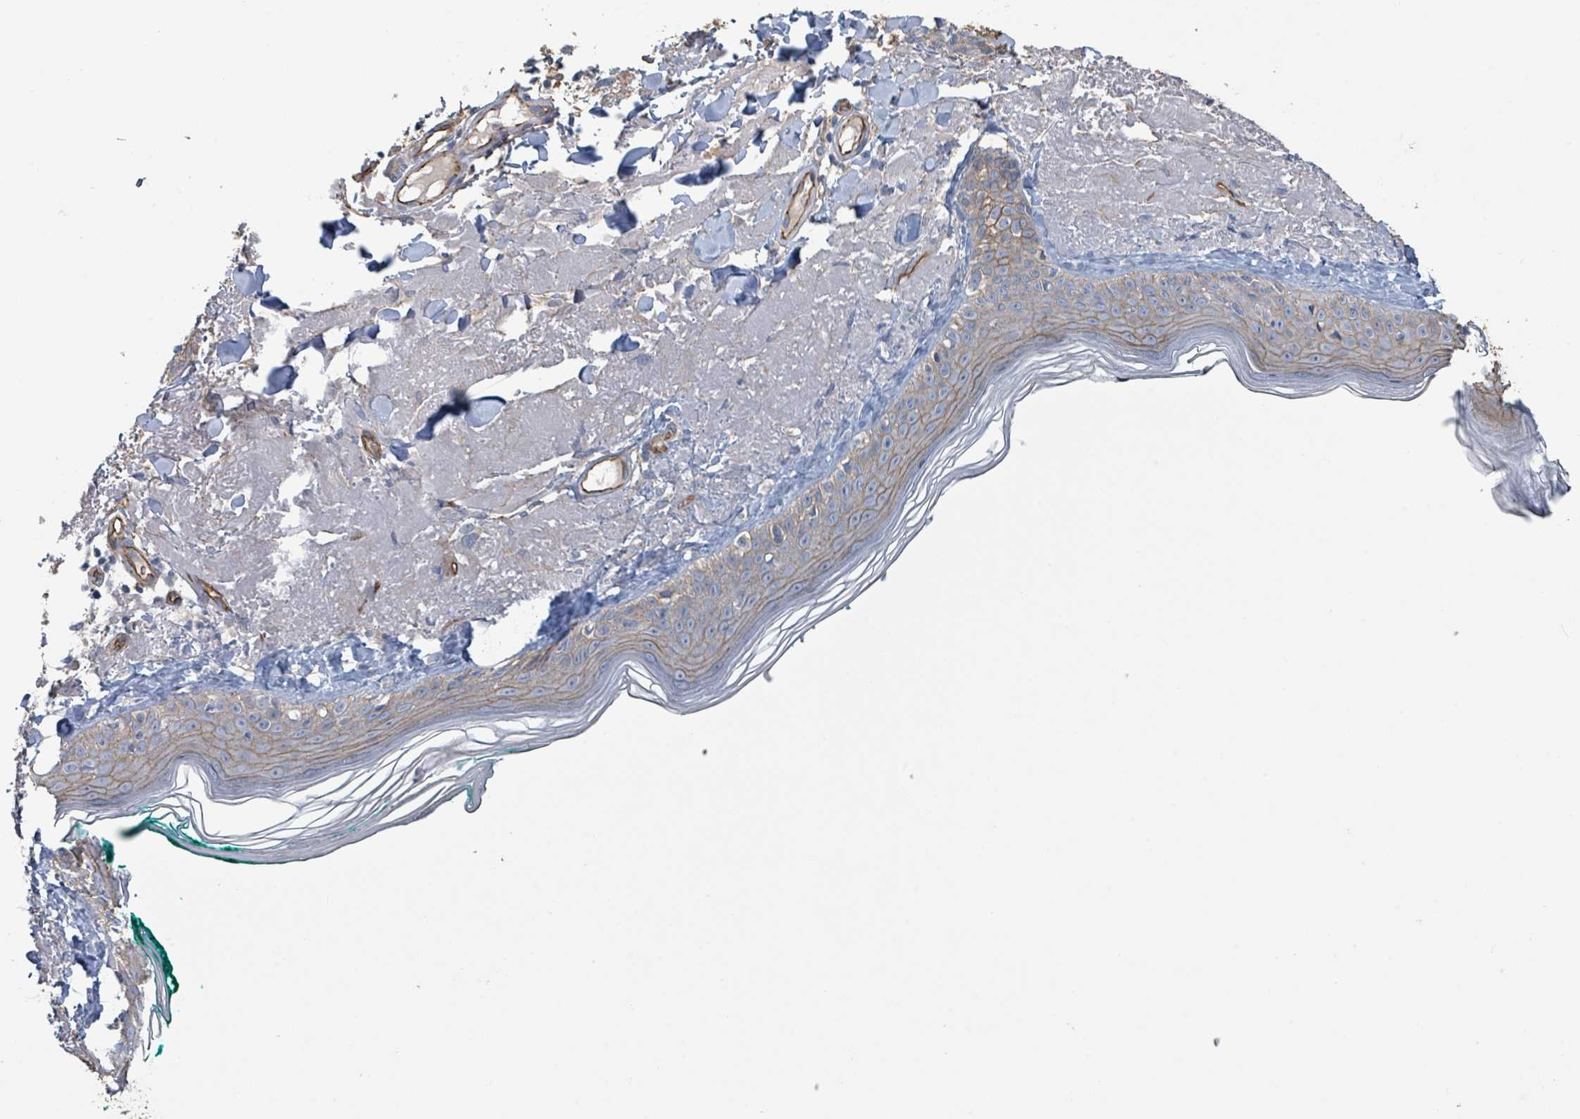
{"staining": {"intensity": "moderate", "quantity": "25%-75%", "location": "cytoplasmic/membranous"}, "tissue": "skin", "cell_type": "Fibroblasts", "image_type": "normal", "snomed": [{"axis": "morphology", "description": "Normal tissue, NOS"}, {"axis": "morphology", "description": "Malignant melanoma, NOS"}, {"axis": "topography", "description": "Skin"}], "caption": "IHC histopathology image of unremarkable human skin stained for a protein (brown), which exhibits medium levels of moderate cytoplasmic/membranous positivity in approximately 25%-75% of fibroblasts.", "gene": "LDOC1", "patient": {"sex": "male", "age": 80}}